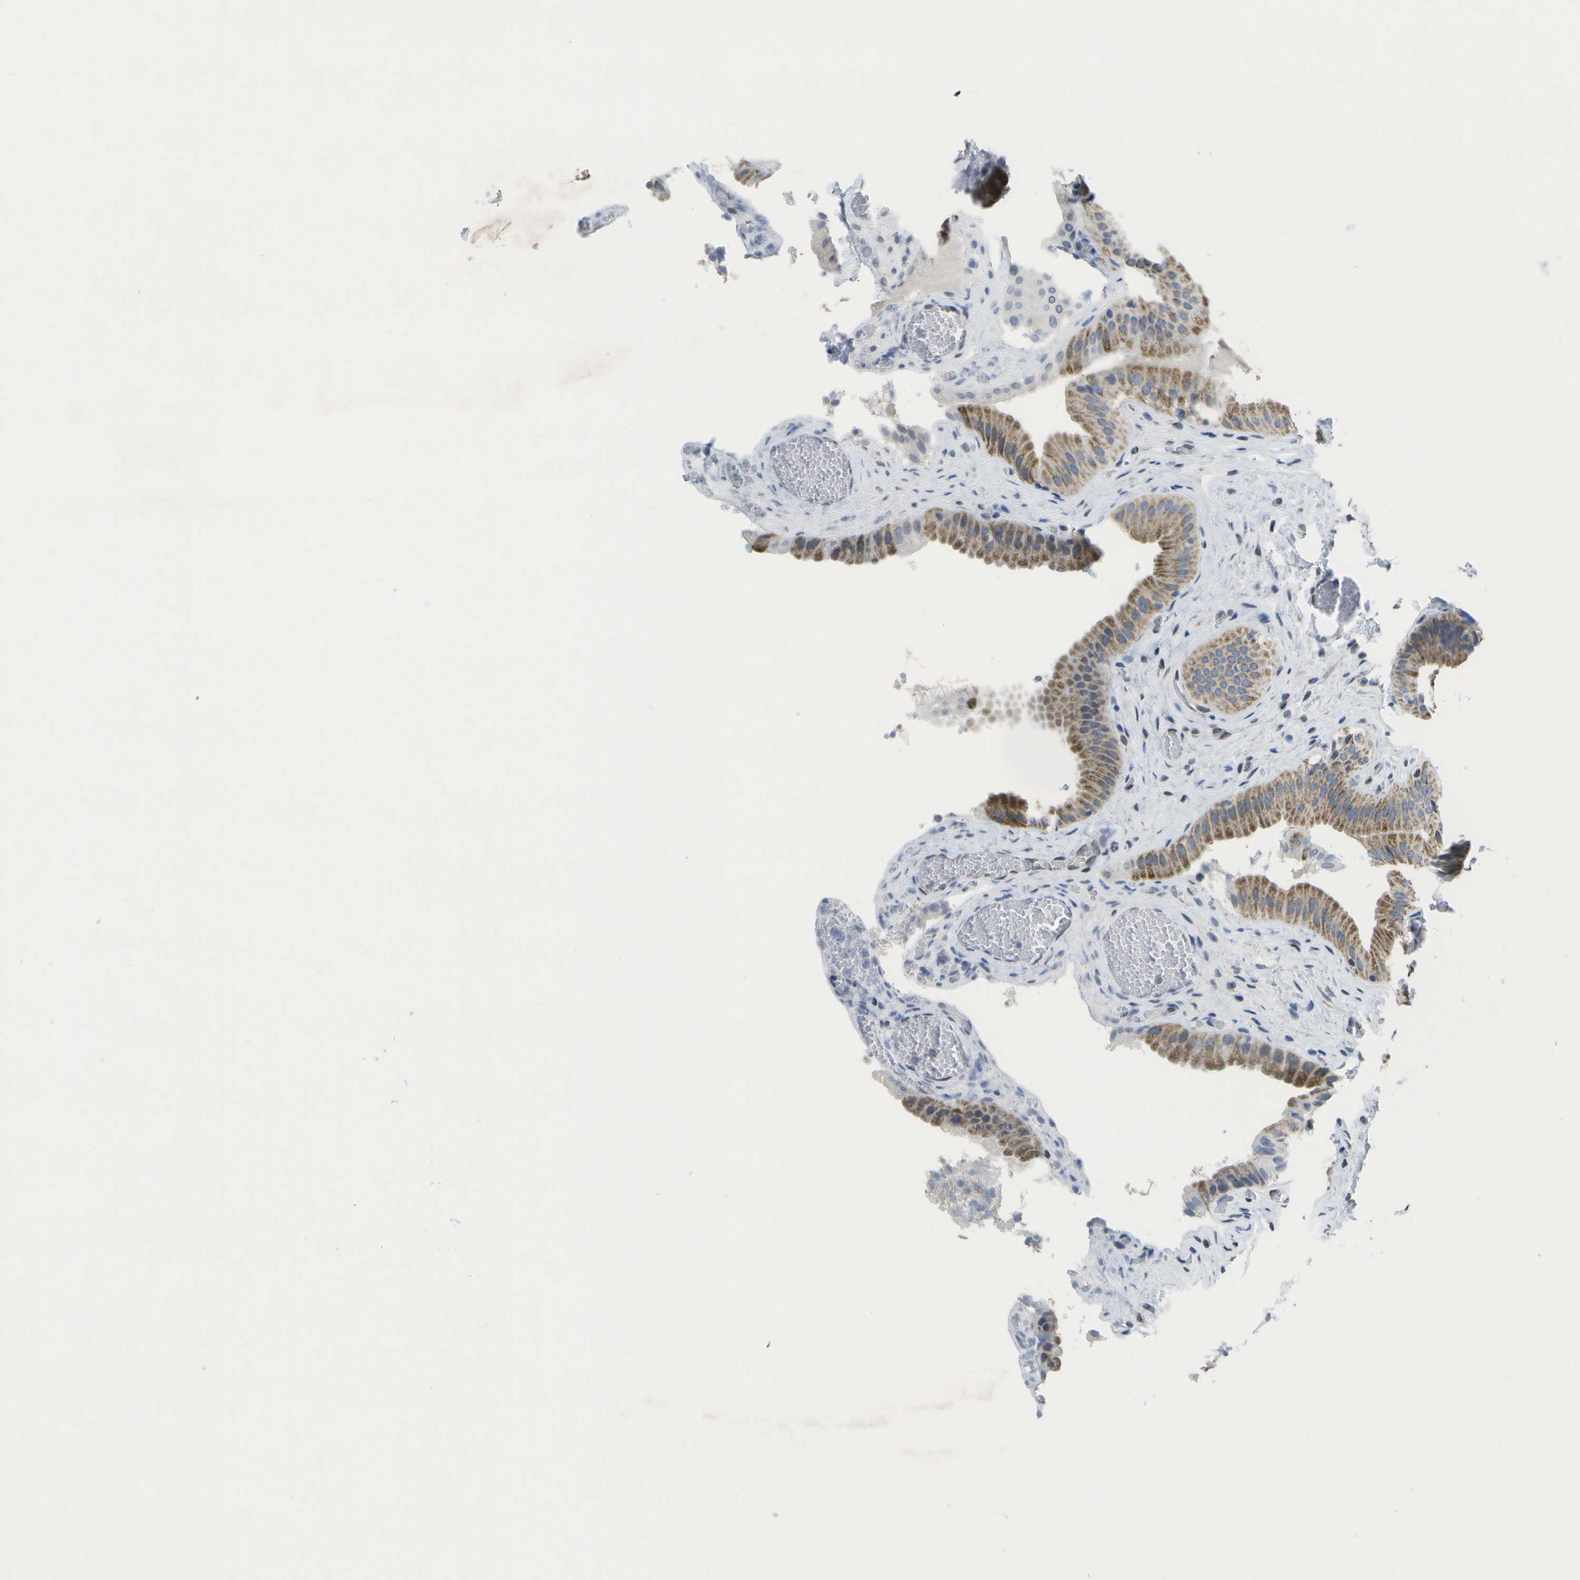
{"staining": {"intensity": "moderate", "quantity": ">75%", "location": "cytoplasmic/membranous"}, "tissue": "gallbladder", "cell_type": "Glandular cells", "image_type": "normal", "snomed": [{"axis": "morphology", "description": "Normal tissue, NOS"}, {"axis": "topography", "description": "Gallbladder"}], "caption": "IHC photomicrograph of normal human gallbladder stained for a protein (brown), which shows medium levels of moderate cytoplasmic/membranous expression in approximately >75% of glandular cells.", "gene": "TMEM223", "patient": {"sex": "male", "age": 49}}